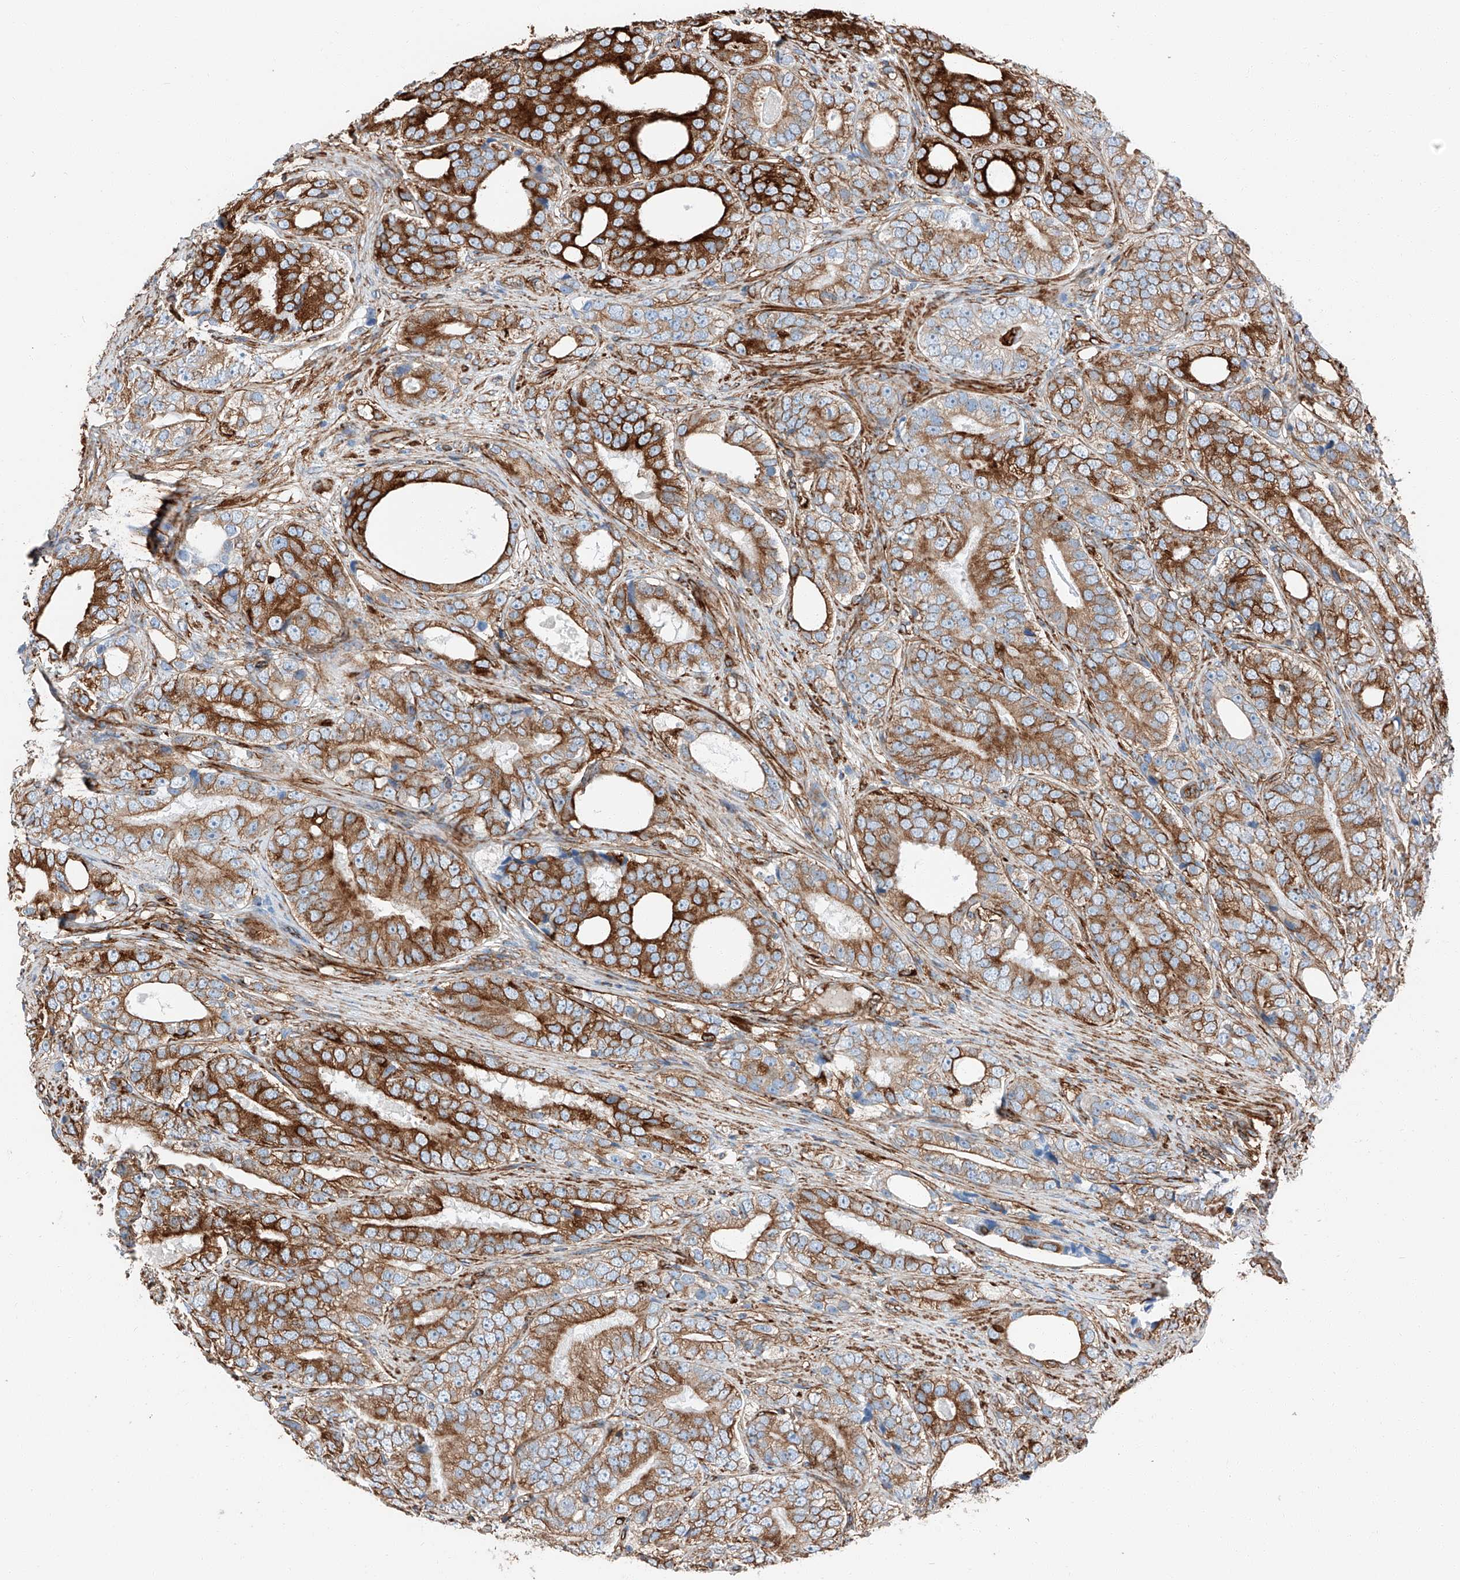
{"staining": {"intensity": "strong", "quantity": ">75%", "location": "cytoplasmic/membranous"}, "tissue": "prostate cancer", "cell_type": "Tumor cells", "image_type": "cancer", "snomed": [{"axis": "morphology", "description": "Adenocarcinoma, High grade"}, {"axis": "topography", "description": "Prostate"}], "caption": "Immunohistochemistry (IHC) image of neoplastic tissue: prostate high-grade adenocarcinoma stained using immunohistochemistry displays high levels of strong protein expression localized specifically in the cytoplasmic/membranous of tumor cells, appearing as a cytoplasmic/membranous brown color.", "gene": "ZNF804A", "patient": {"sex": "male", "age": 56}}